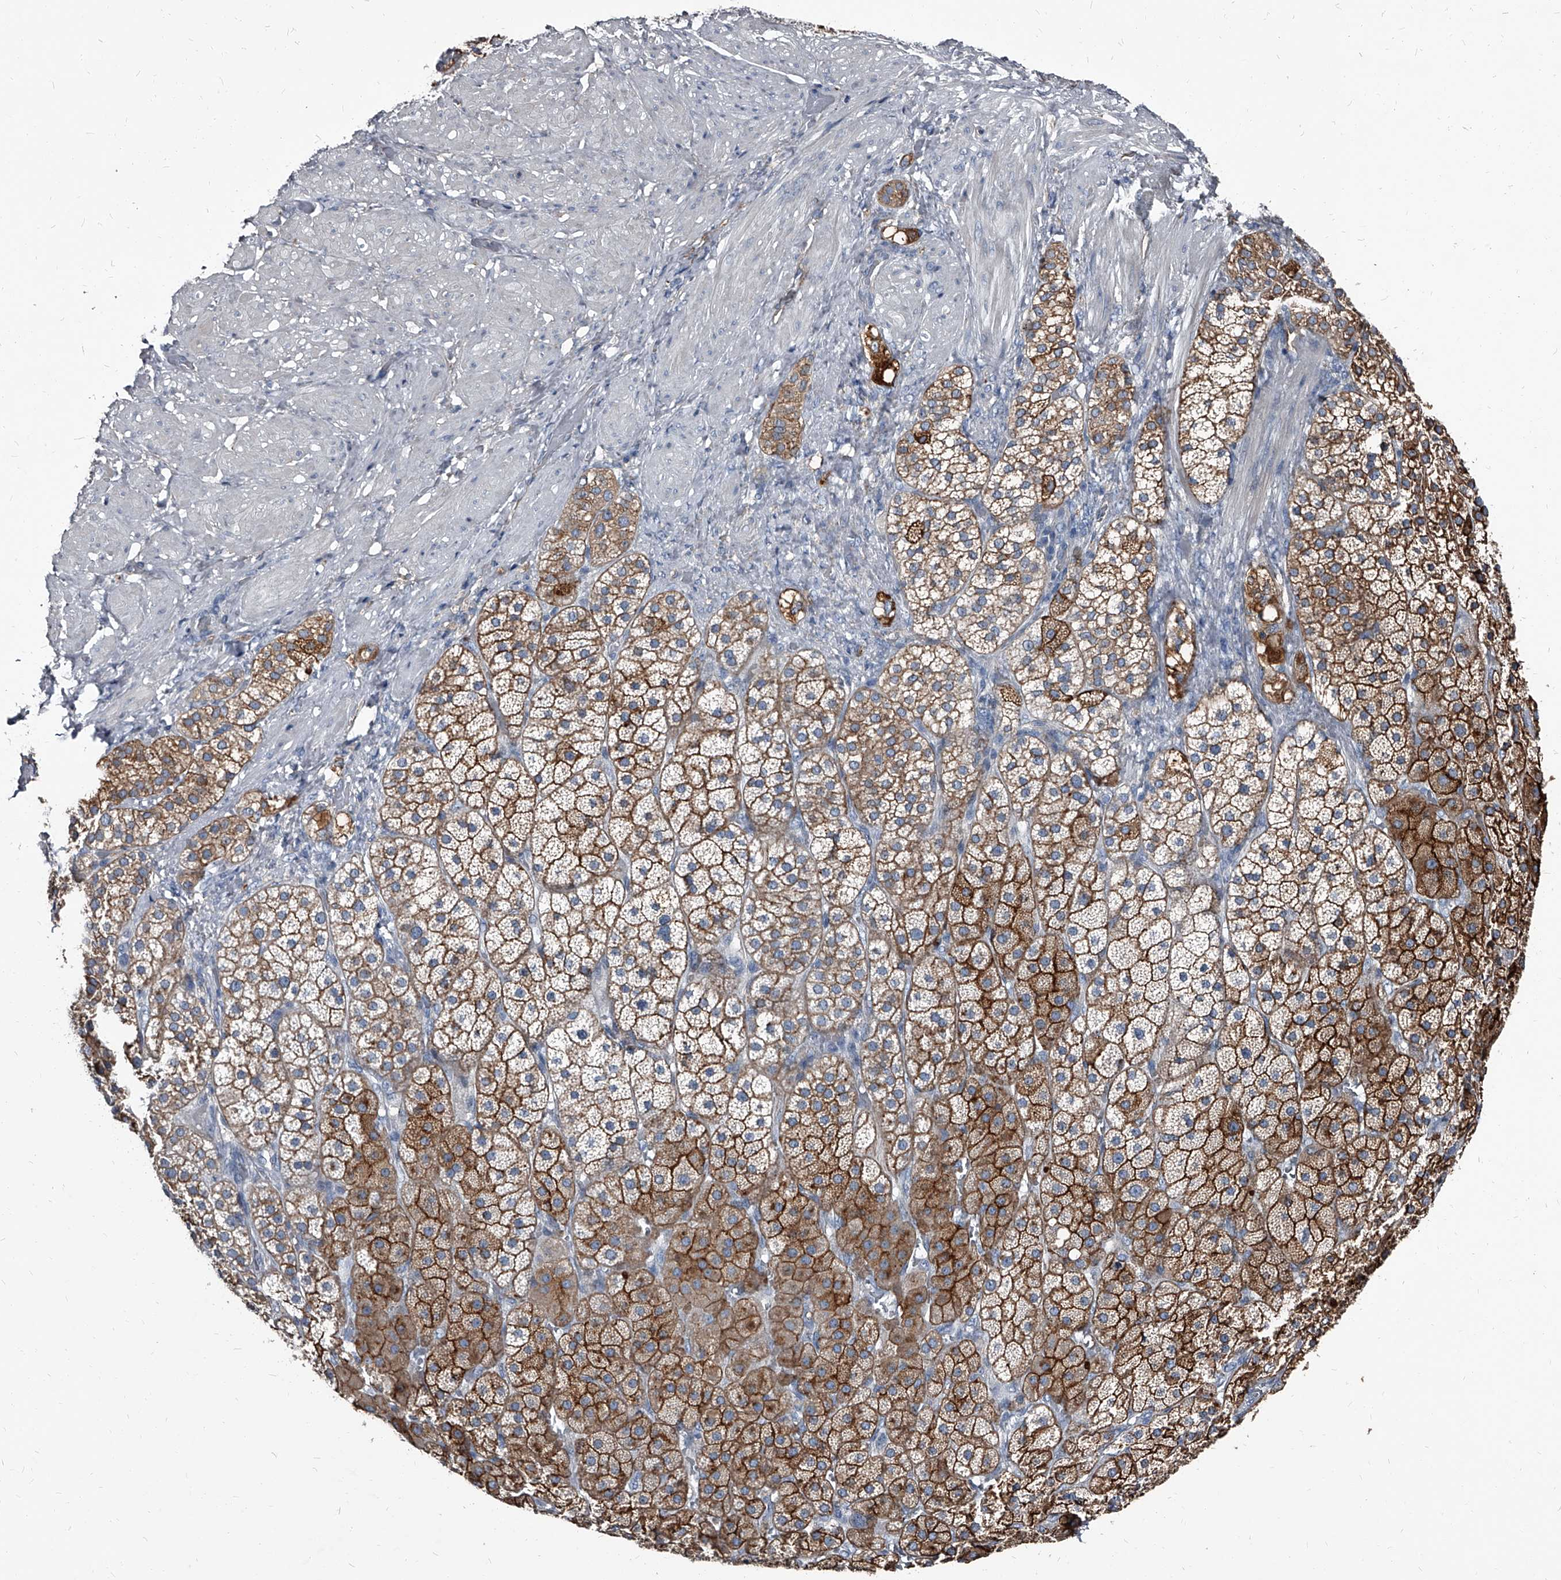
{"staining": {"intensity": "moderate", "quantity": "25%-75%", "location": "cytoplasmic/membranous"}, "tissue": "adrenal gland", "cell_type": "Glandular cells", "image_type": "normal", "snomed": [{"axis": "morphology", "description": "Normal tissue, NOS"}, {"axis": "topography", "description": "Adrenal gland"}], "caption": "Moderate cytoplasmic/membranous staining for a protein is present in about 25%-75% of glandular cells of normal adrenal gland using IHC.", "gene": "PGLYRP3", "patient": {"sex": "male", "age": 57}}